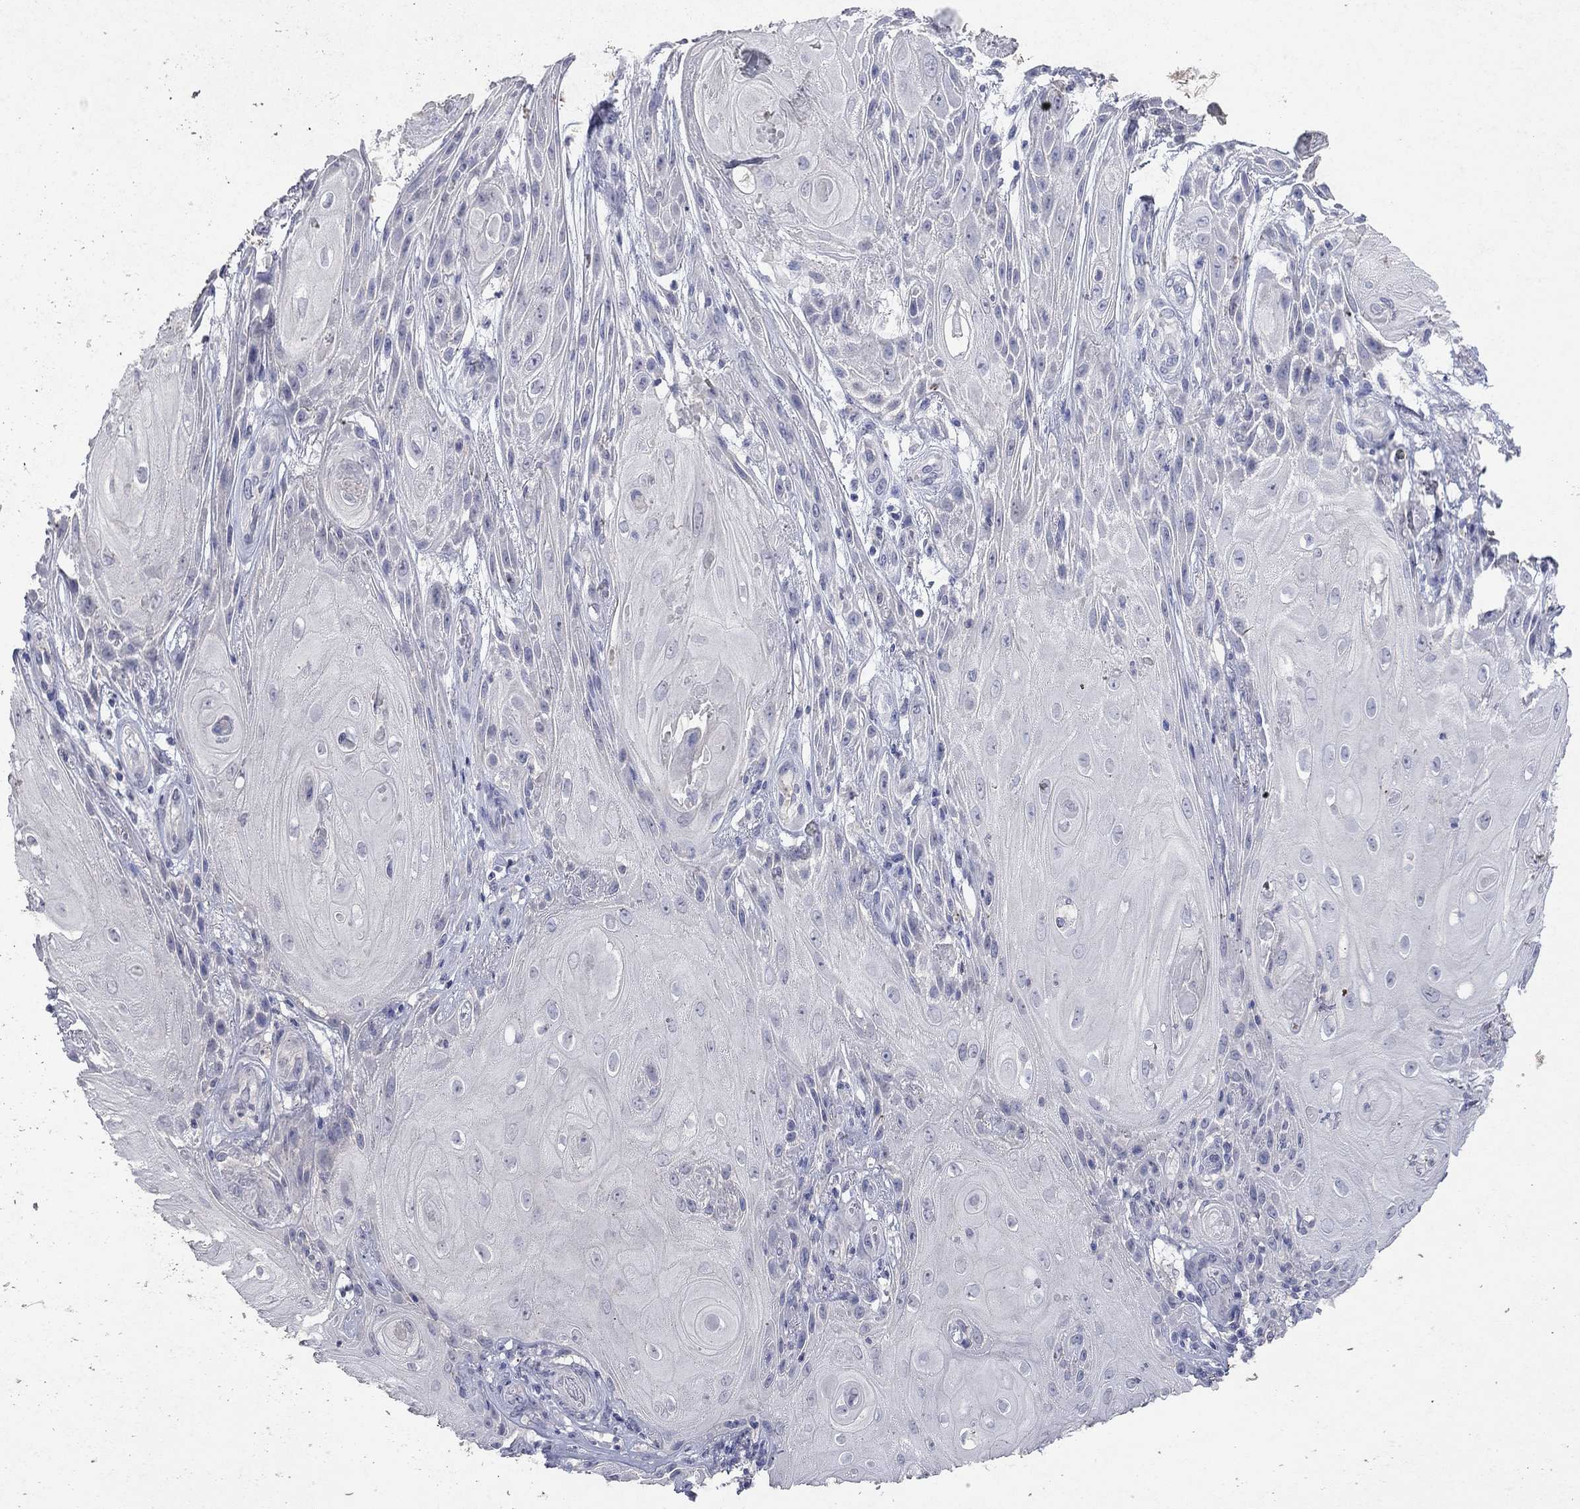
{"staining": {"intensity": "negative", "quantity": "none", "location": "none"}, "tissue": "skin cancer", "cell_type": "Tumor cells", "image_type": "cancer", "snomed": [{"axis": "morphology", "description": "Squamous cell carcinoma, NOS"}, {"axis": "topography", "description": "Skin"}], "caption": "IHC of skin cancer (squamous cell carcinoma) demonstrates no expression in tumor cells. (DAB (3,3'-diaminobenzidine) IHC with hematoxylin counter stain).", "gene": "MMP13", "patient": {"sex": "male", "age": 62}}